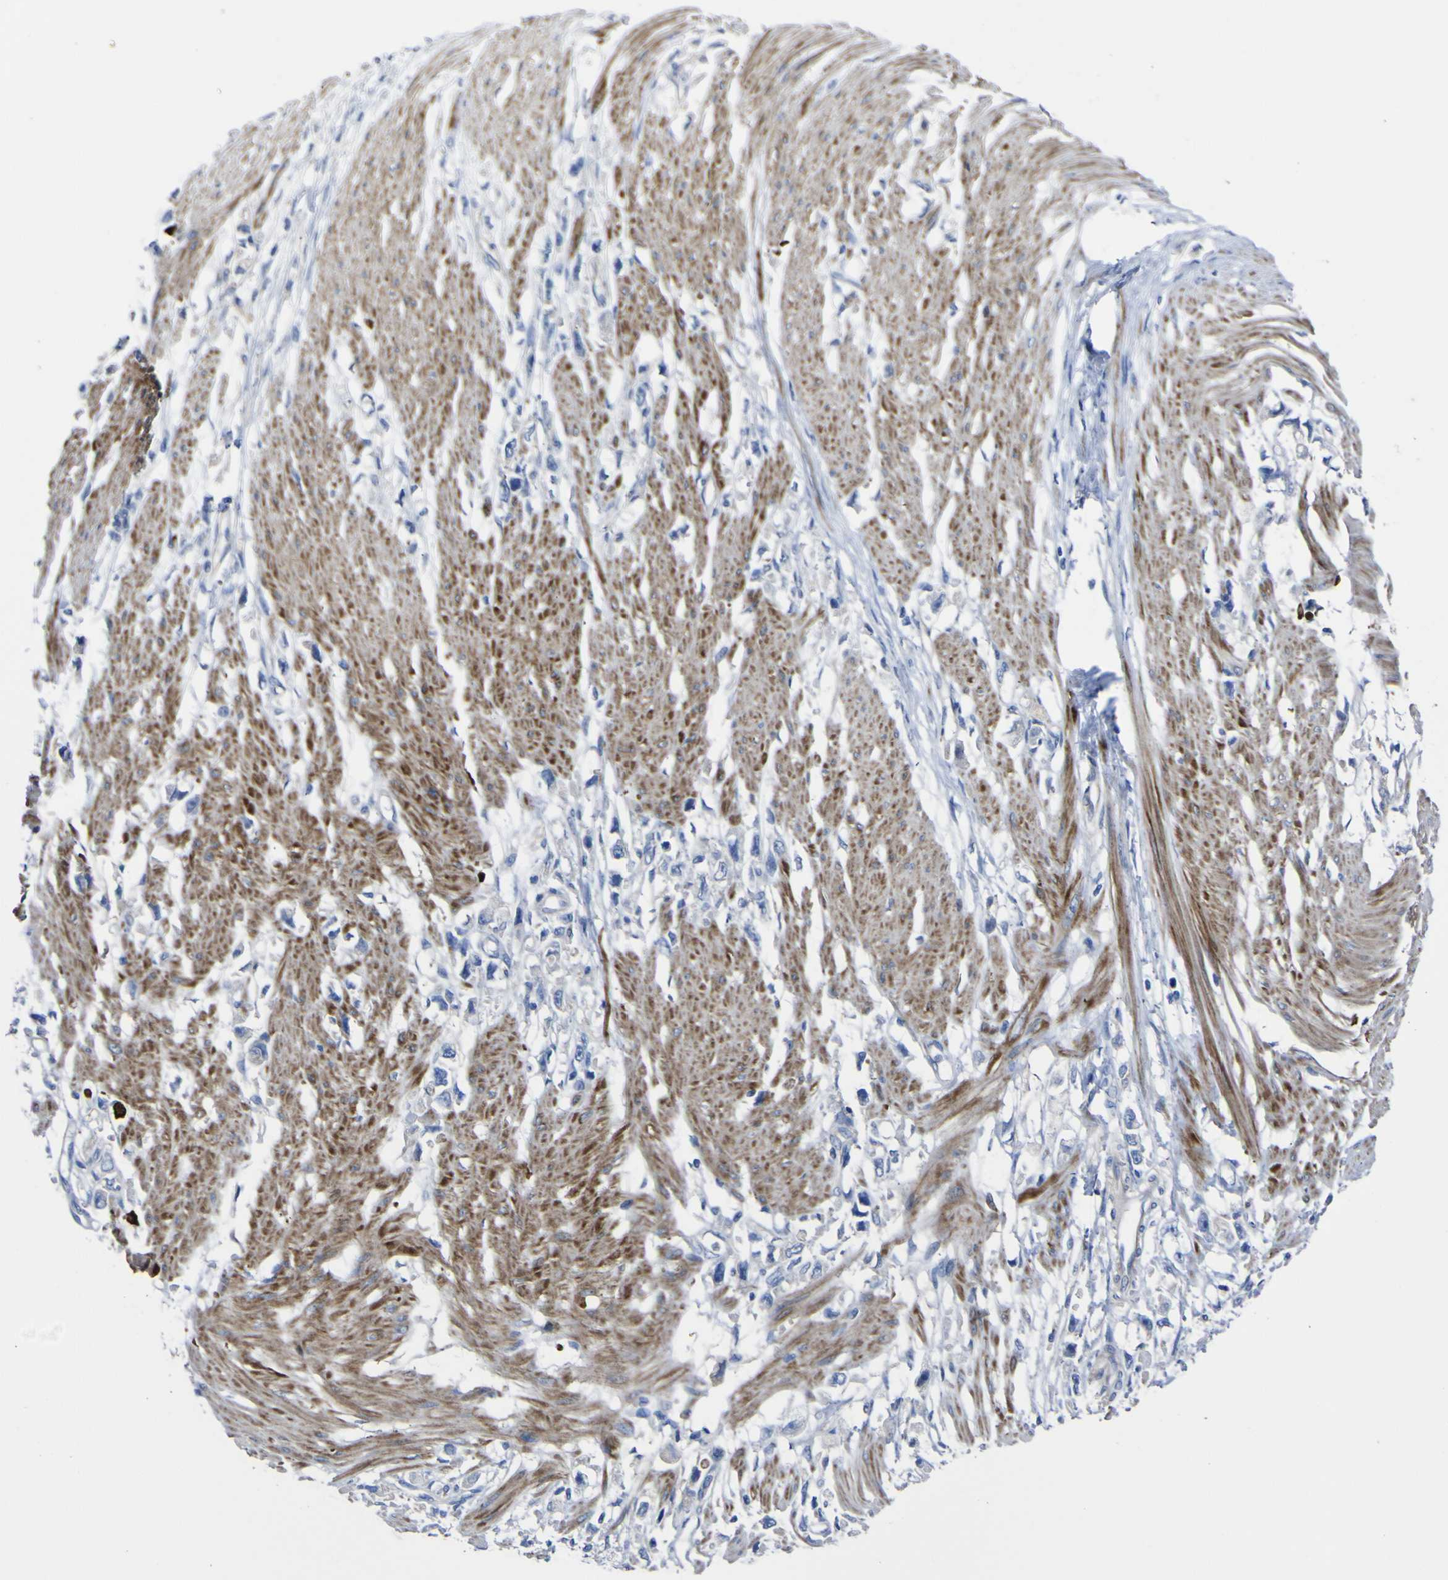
{"staining": {"intensity": "negative", "quantity": "none", "location": "none"}, "tissue": "stomach cancer", "cell_type": "Tumor cells", "image_type": "cancer", "snomed": [{"axis": "morphology", "description": "Adenocarcinoma, NOS"}, {"axis": "topography", "description": "Stomach"}], "caption": "High power microscopy image of an IHC image of adenocarcinoma (stomach), revealing no significant staining in tumor cells.", "gene": "AGO4", "patient": {"sex": "female", "age": 59}}